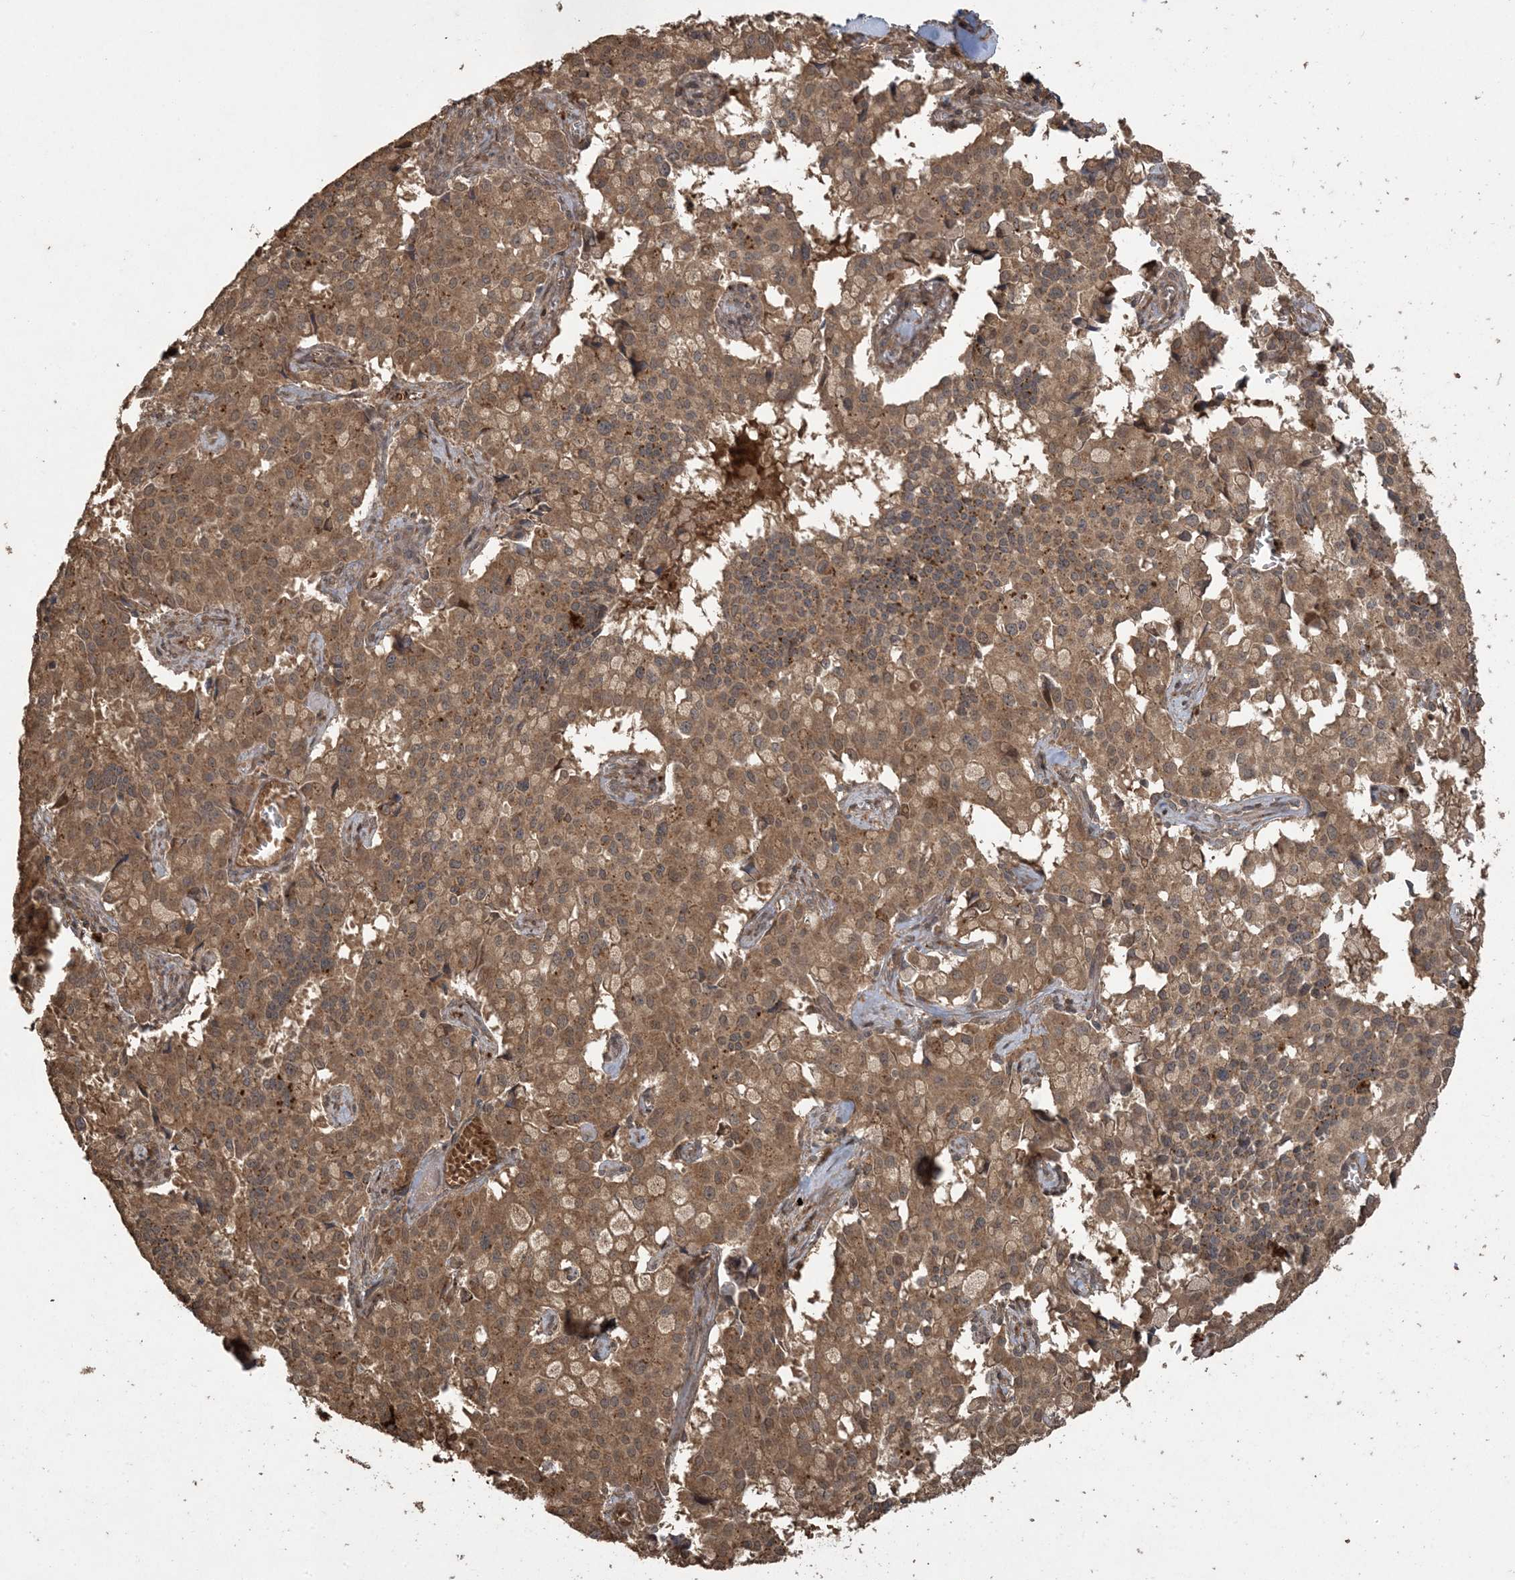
{"staining": {"intensity": "moderate", "quantity": ">75%", "location": "cytoplasmic/membranous"}, "tissue": "pancreatic cancer", "cell_type": "Tumor cells", "image_type": "cancer", "snomed": [{"axis": "morphology", "description": "Adenocarcinoma, NOS"}, {"axis": "topography", "description": "Pancreas"}], "caption": "Adenocarcinoma (pancreatic) stained for a protein (brown) displays moderate cytoplasmic/membranous positive positivity in approximately >75% of tumor cells.", "gene": "EFCAB8", "patient": {"sex": "male", "age": 65}}